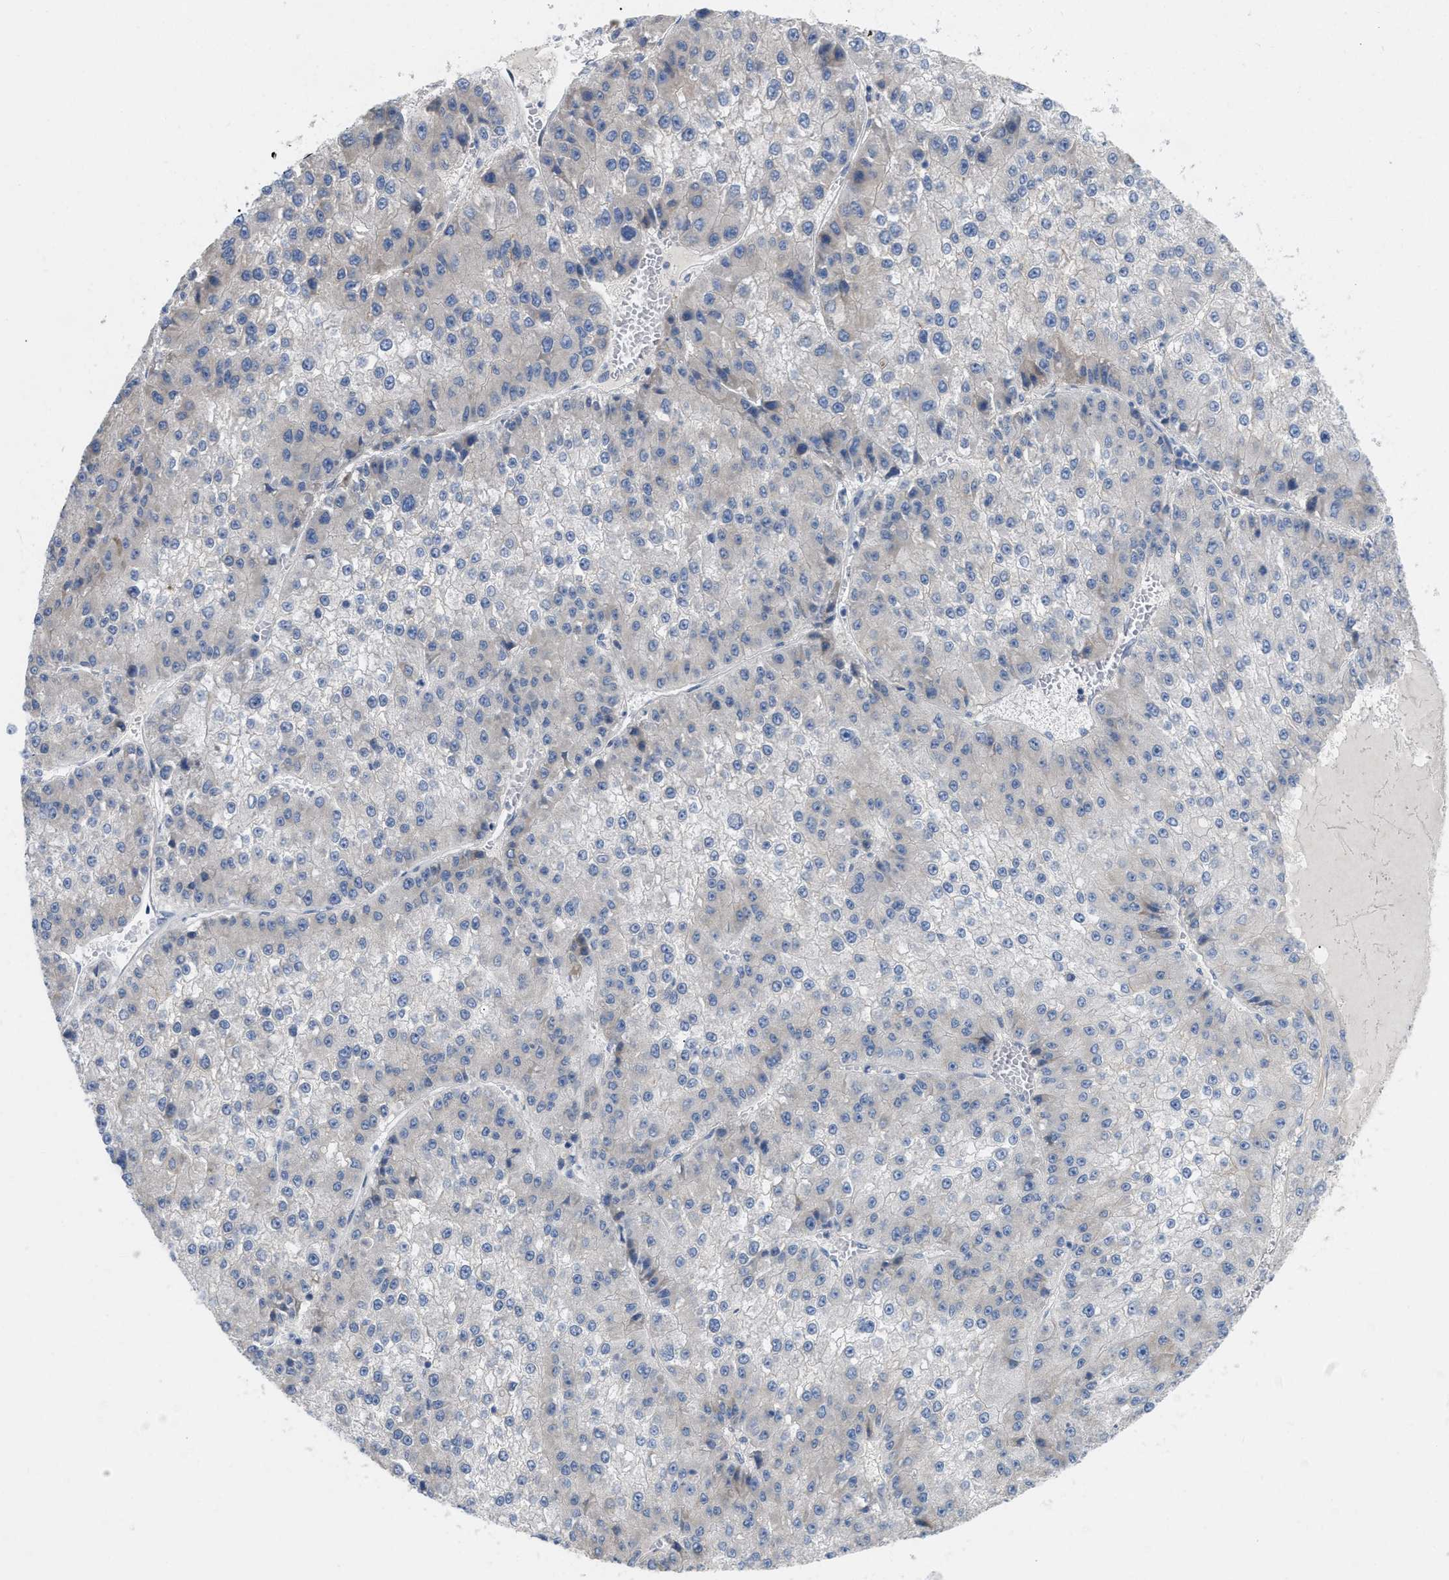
{"staining": {"intensity": "negative", "quantity": "none", "location": "none"}, "tissue": "liver cancer", "cell_type": "Tumor cells", "image_type": "cancer", "snomed": [{"axis": "morphology", "description": "Carcinoma, Hepatocellular, NOS"}, {"axis": "topography", "description": "Liver"}], "caption": "DAB (3,3'-diaminobenzidine) immunohistochemical staining of human liver hepatocellular carcinoma reveals no significant staining in tumor cells.", "gene": "DHX58", "patient": {"sex": "female", "age": 73}}